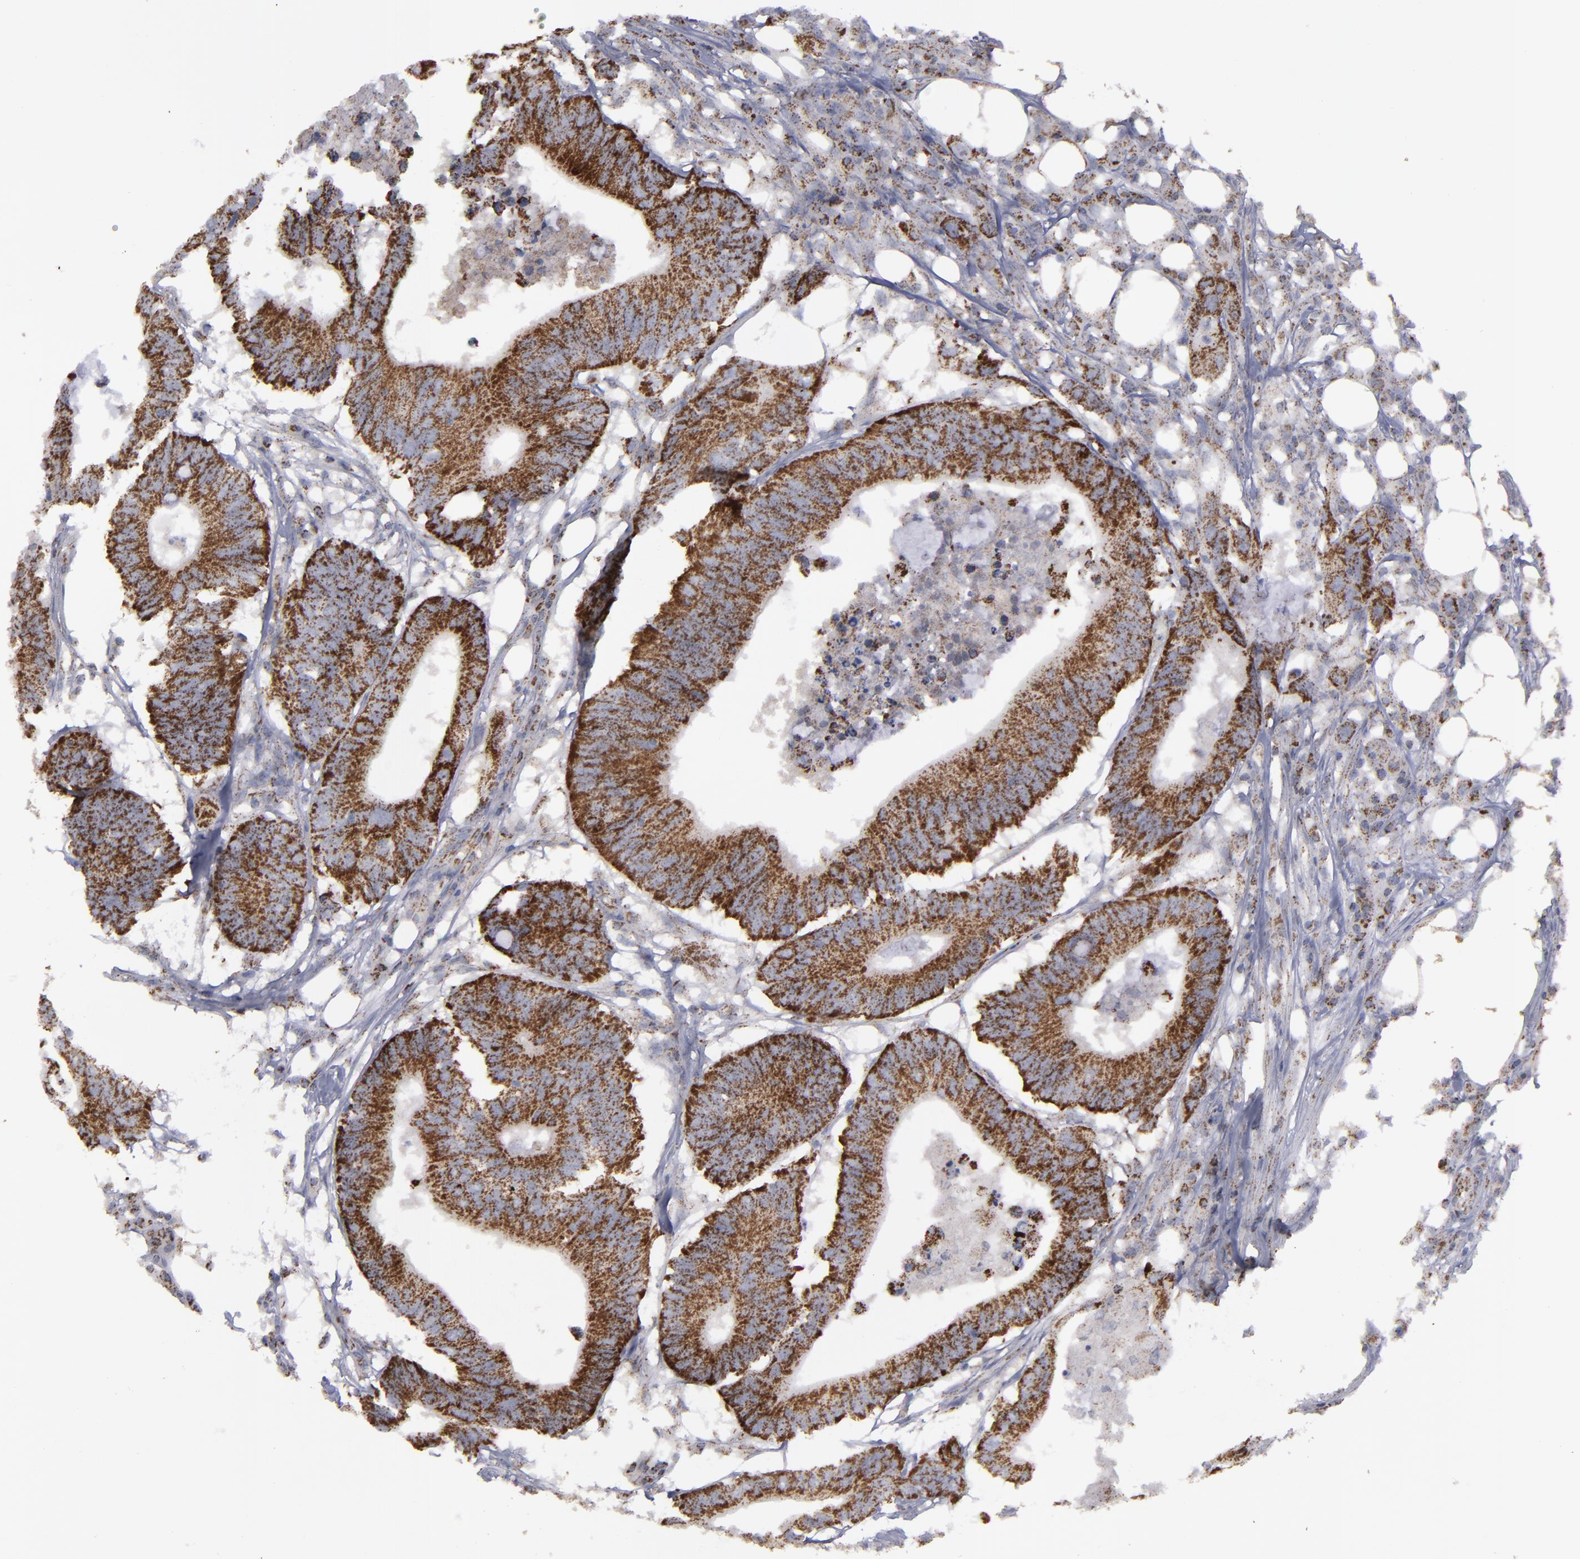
{"staining": {"intensity": "strong", "quantity": ">75%", "location": "cytoplasmic/membranous"}, "tissue": "colorectal cancer", "cell_type": "Tumor cells", "image_type": "cancer", "snomed": [{"axis": "morphology", "description": "Adenocarcinoma, NOS"}, {"axis": "topography", "description": "Colon"}], "caption": "Tumor cells demonstrate high levels of strong cytoplasmic/membranous staining in approximately >75% of cells in adenocarcinoma (colorectal).", "gene": "MYOM2", "patient": {"sex": "male", "age": 71}}